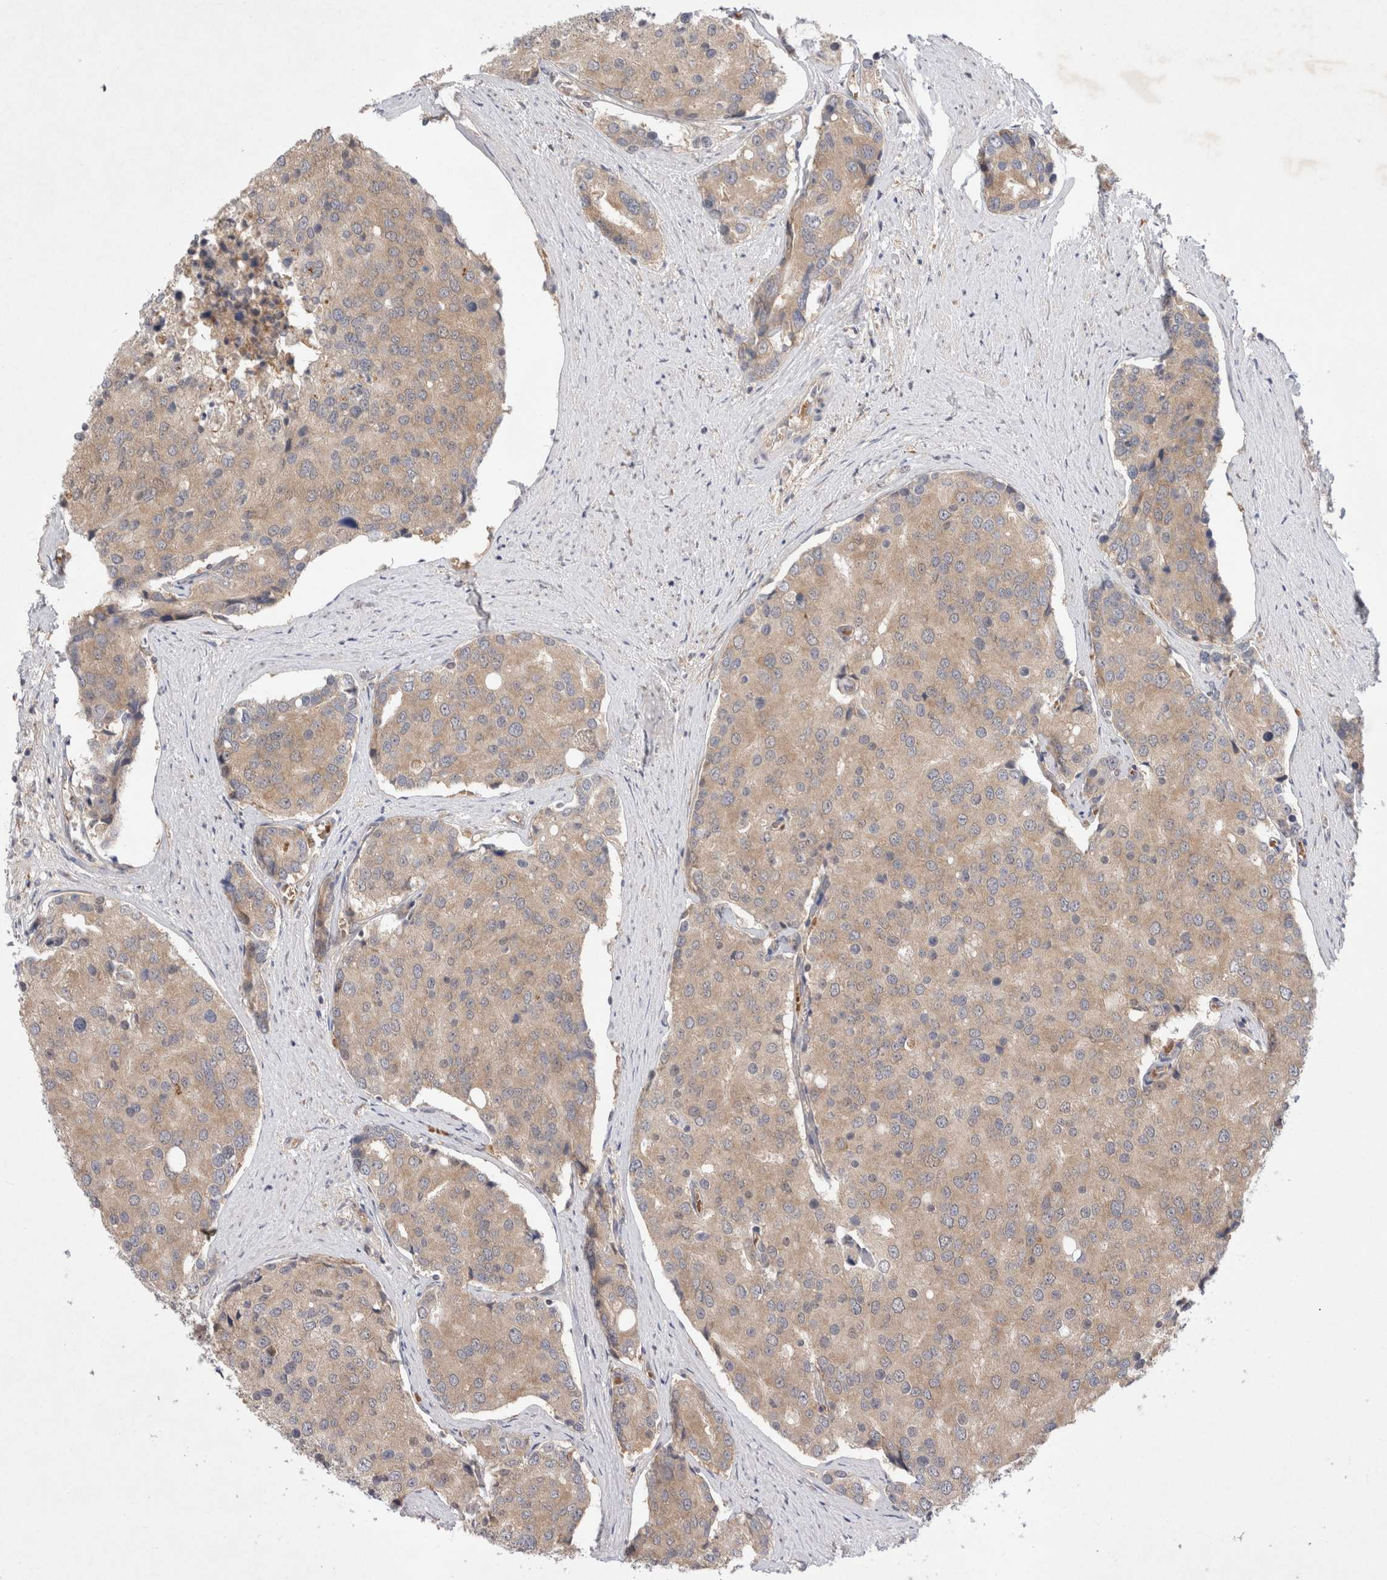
{"staining": {"intensity": "moderate", "quantity": ">75%", "location": "cytoplasmic/membranous"}, "tissue": "prostate cancer", "cell_type": "Tumor cells", "image_type": "cancer", "snomed": [{"axis": "morphology", "description": "Adenocarcinoma, High grade"}, {"axis": "topography", "description": "Prostate"}], "caption": "Immunohistochemical staining of prostate cancer exhibits medium levels of moderate cytoplasmic/membranous positivity in approximately >75% of tumor cells. The protein is stained brown, and the nuclei are stained in blue (DAB IHC with brightfield microscopy, high magnification).", "gene": "EIF3E", "patient": {"sex": "male", "age": 50}}